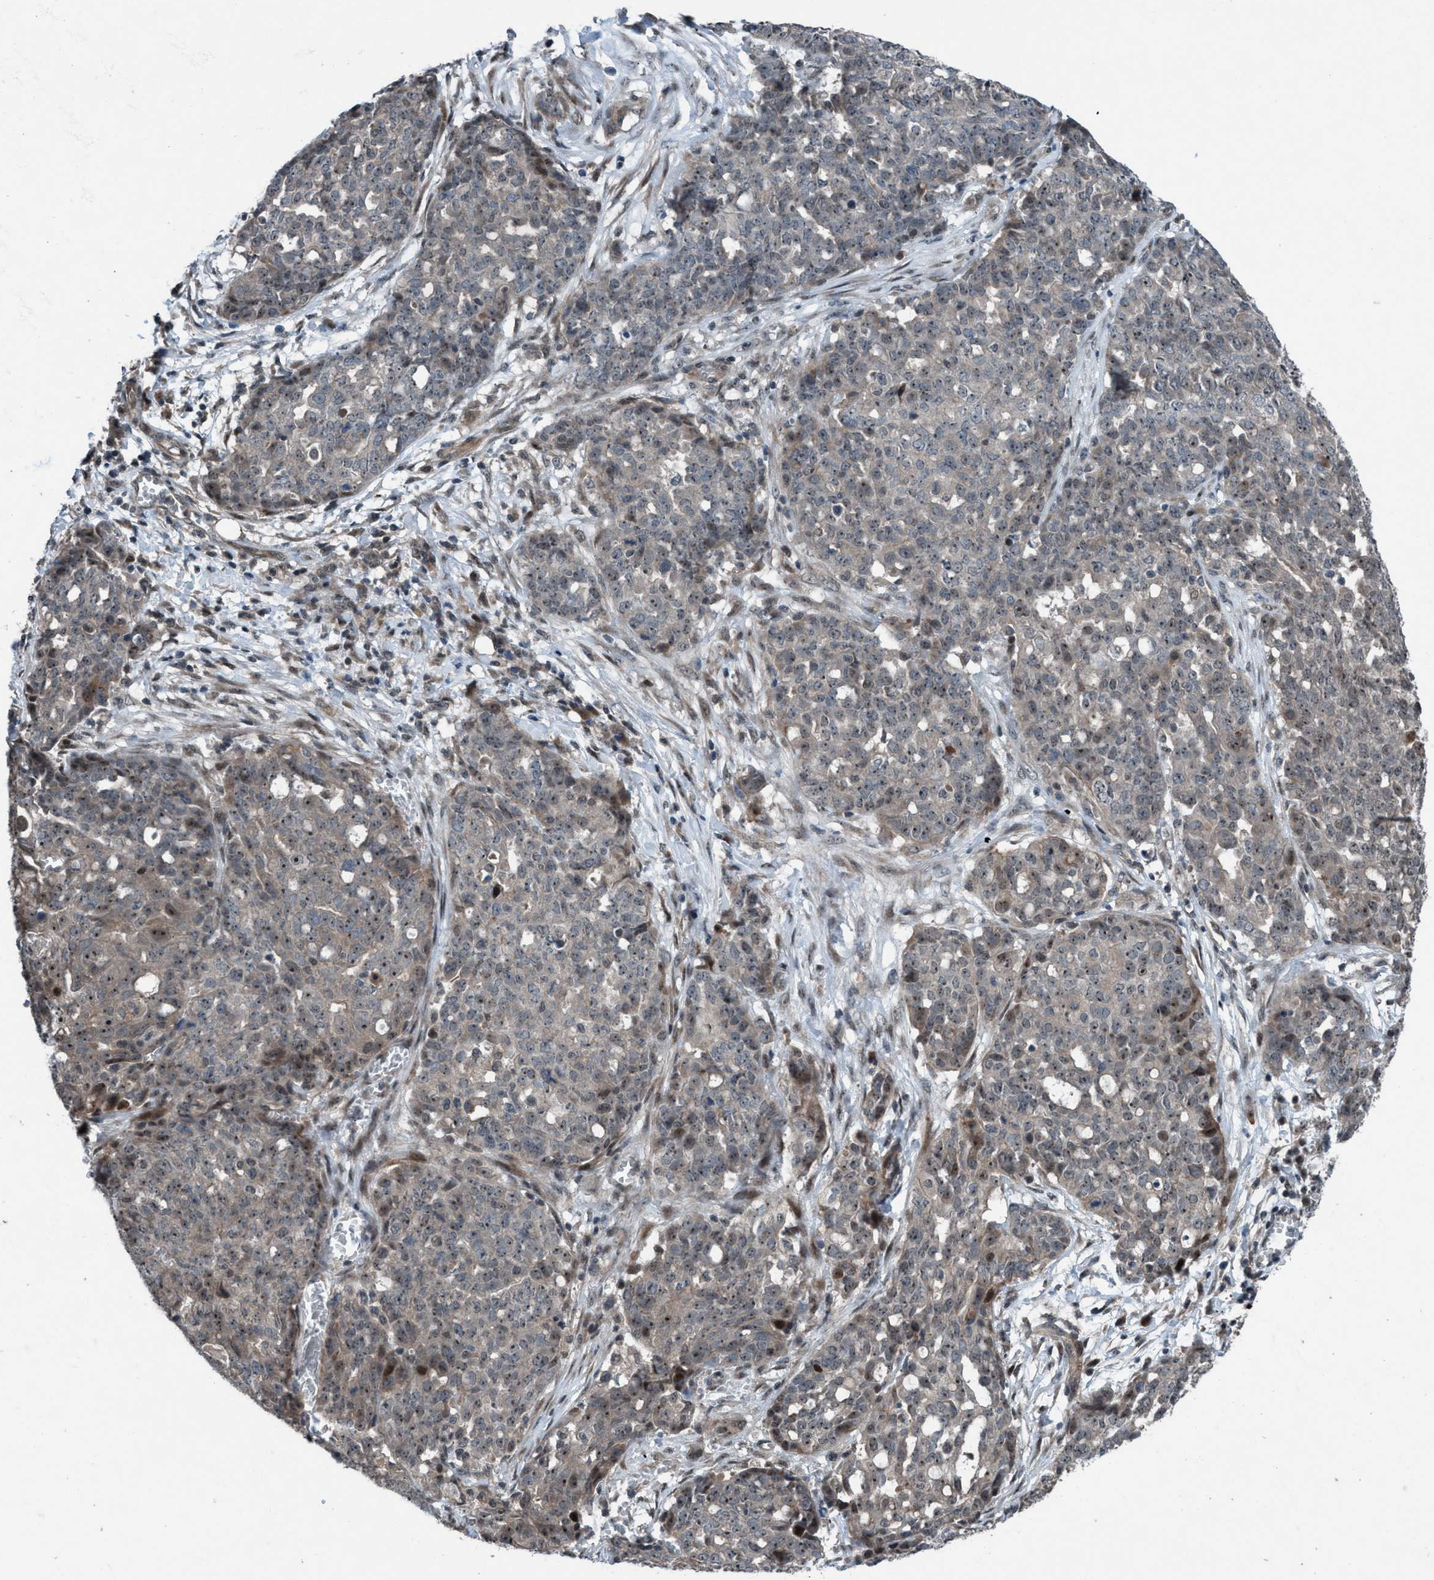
{"staining": {"intensity": "weak", "quantity": "<25%", "location": "nuclear"}, "tissue": "ovarian cancer", "cell_type": "Tumor cells", "image_type": "cancer", "snomed": [{"axis": "morphology", "description": "Cystadenocarcinoma, serous, NOS"}, {"axis": "topography", "description": "Soft tissue"}, {"axis": "topography", "description": "Ovary"}], "caption": "There is no significant expression in tumor cells of ovarian cancer (serous cystadenocarcinoma). Brightfield microscopy of immunohistochemistry (IHC) stained with DAB (3,3'-diaminobenzidine) (brown) and hematoxylin (blue), captured at high magnification.", "gene": "NISCH", "patient": {"sex": "female", "age": 57}}